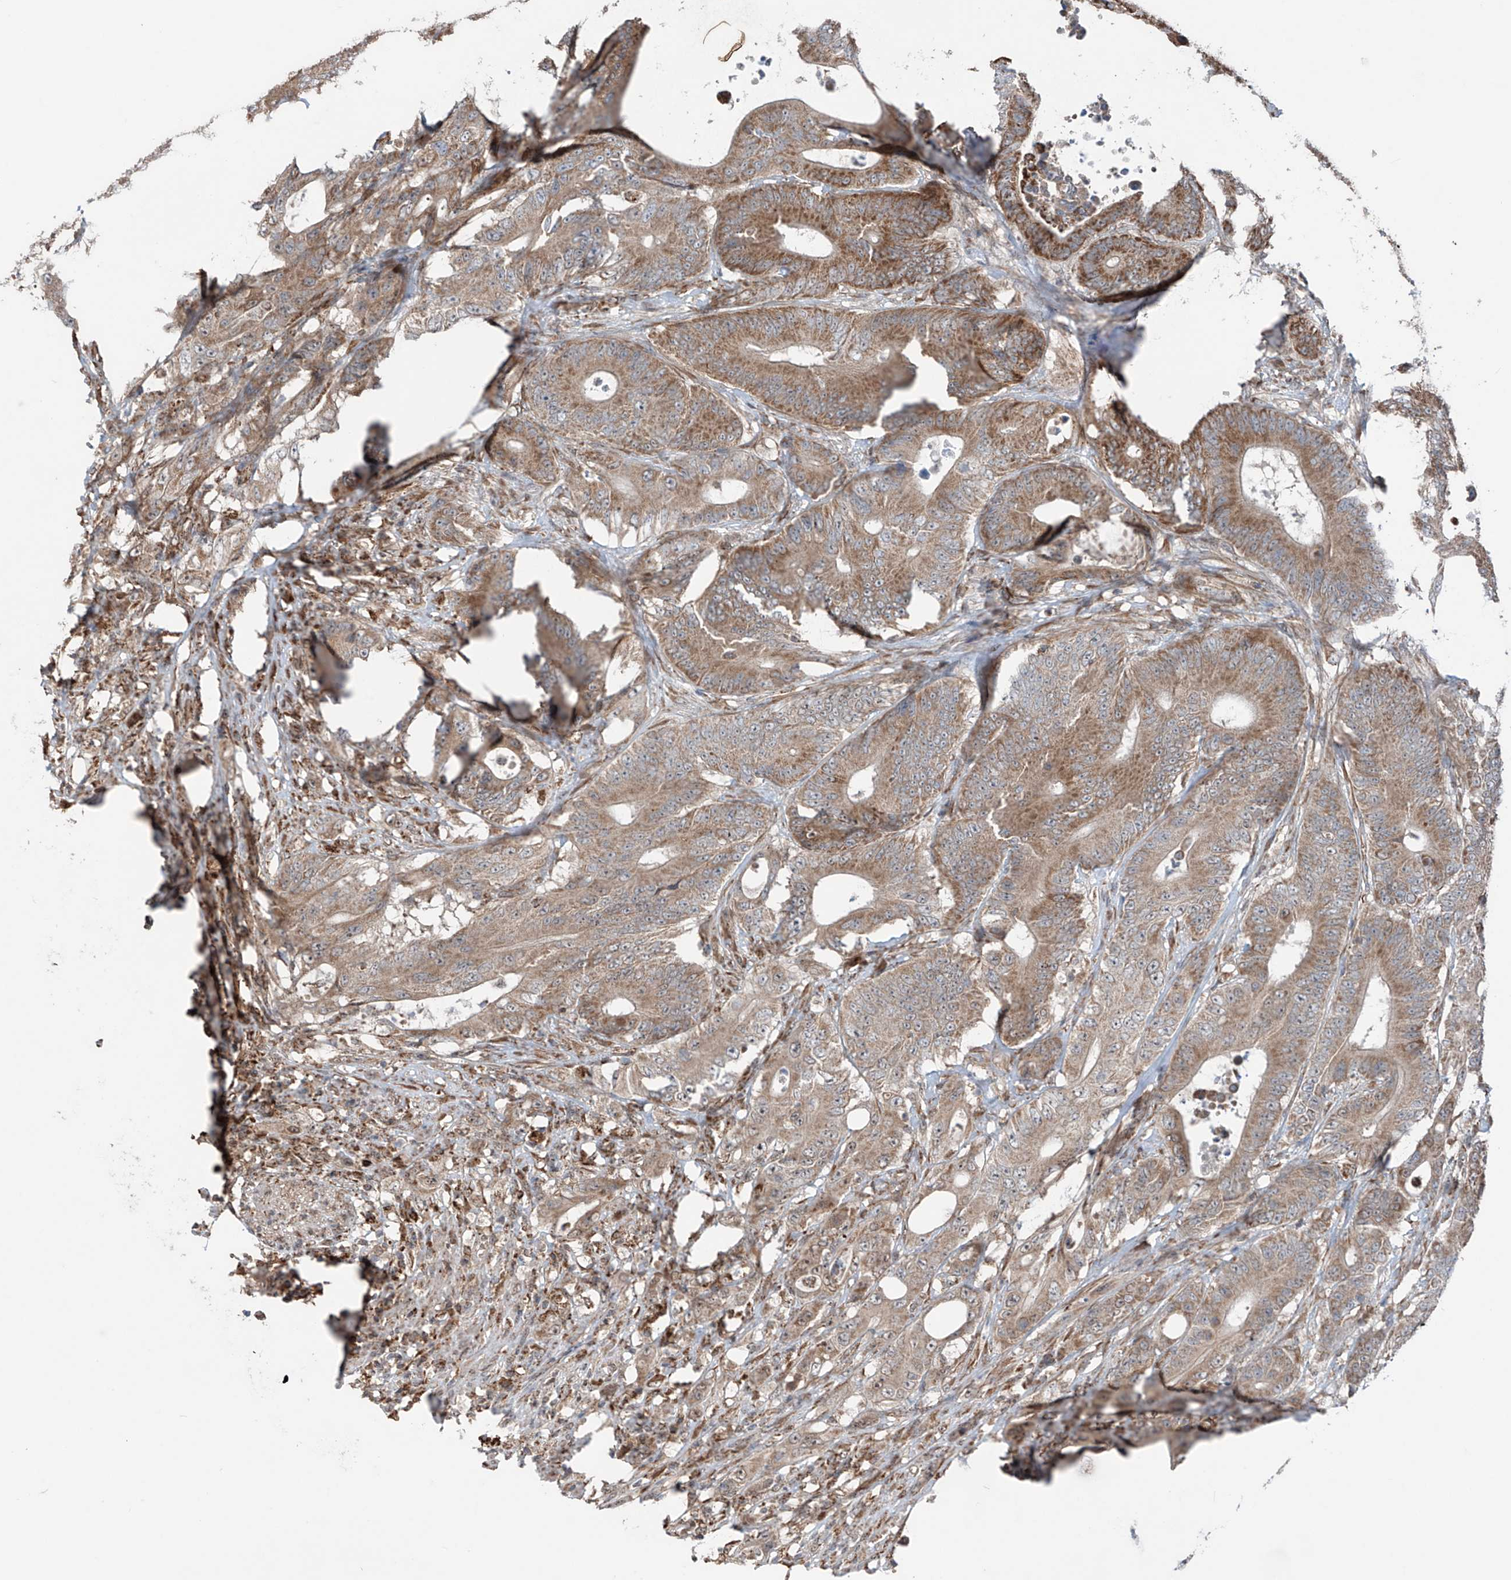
{"staining": {"intensity": "moderate", "quantity": ">75%", "location": "cytoplasmic/membranous"}, "tissue": "colorectal cancer", "cell_type": "Tumor cells", "image_type": "cancer", "snomed": [{"axis": "morphology", "description": "Adenocarcinoma, NOS"}, {"axis": "topography", "description": "Colon"}], "caption": "Immunohistochemical staining of colorectal adenocarcinoma reveals medium levels of moderate cytoplasmic/membranous protein expression in about >75% of tumor cells. The protein of interest is stained brown, and the nuclei are stained in blue (DAB (3,3'-diaminobenzidine) IHC with brightfield microscopy, high magnification).", "gene": "SAMD3", "patient": {"sex": "male", "age": 83}}